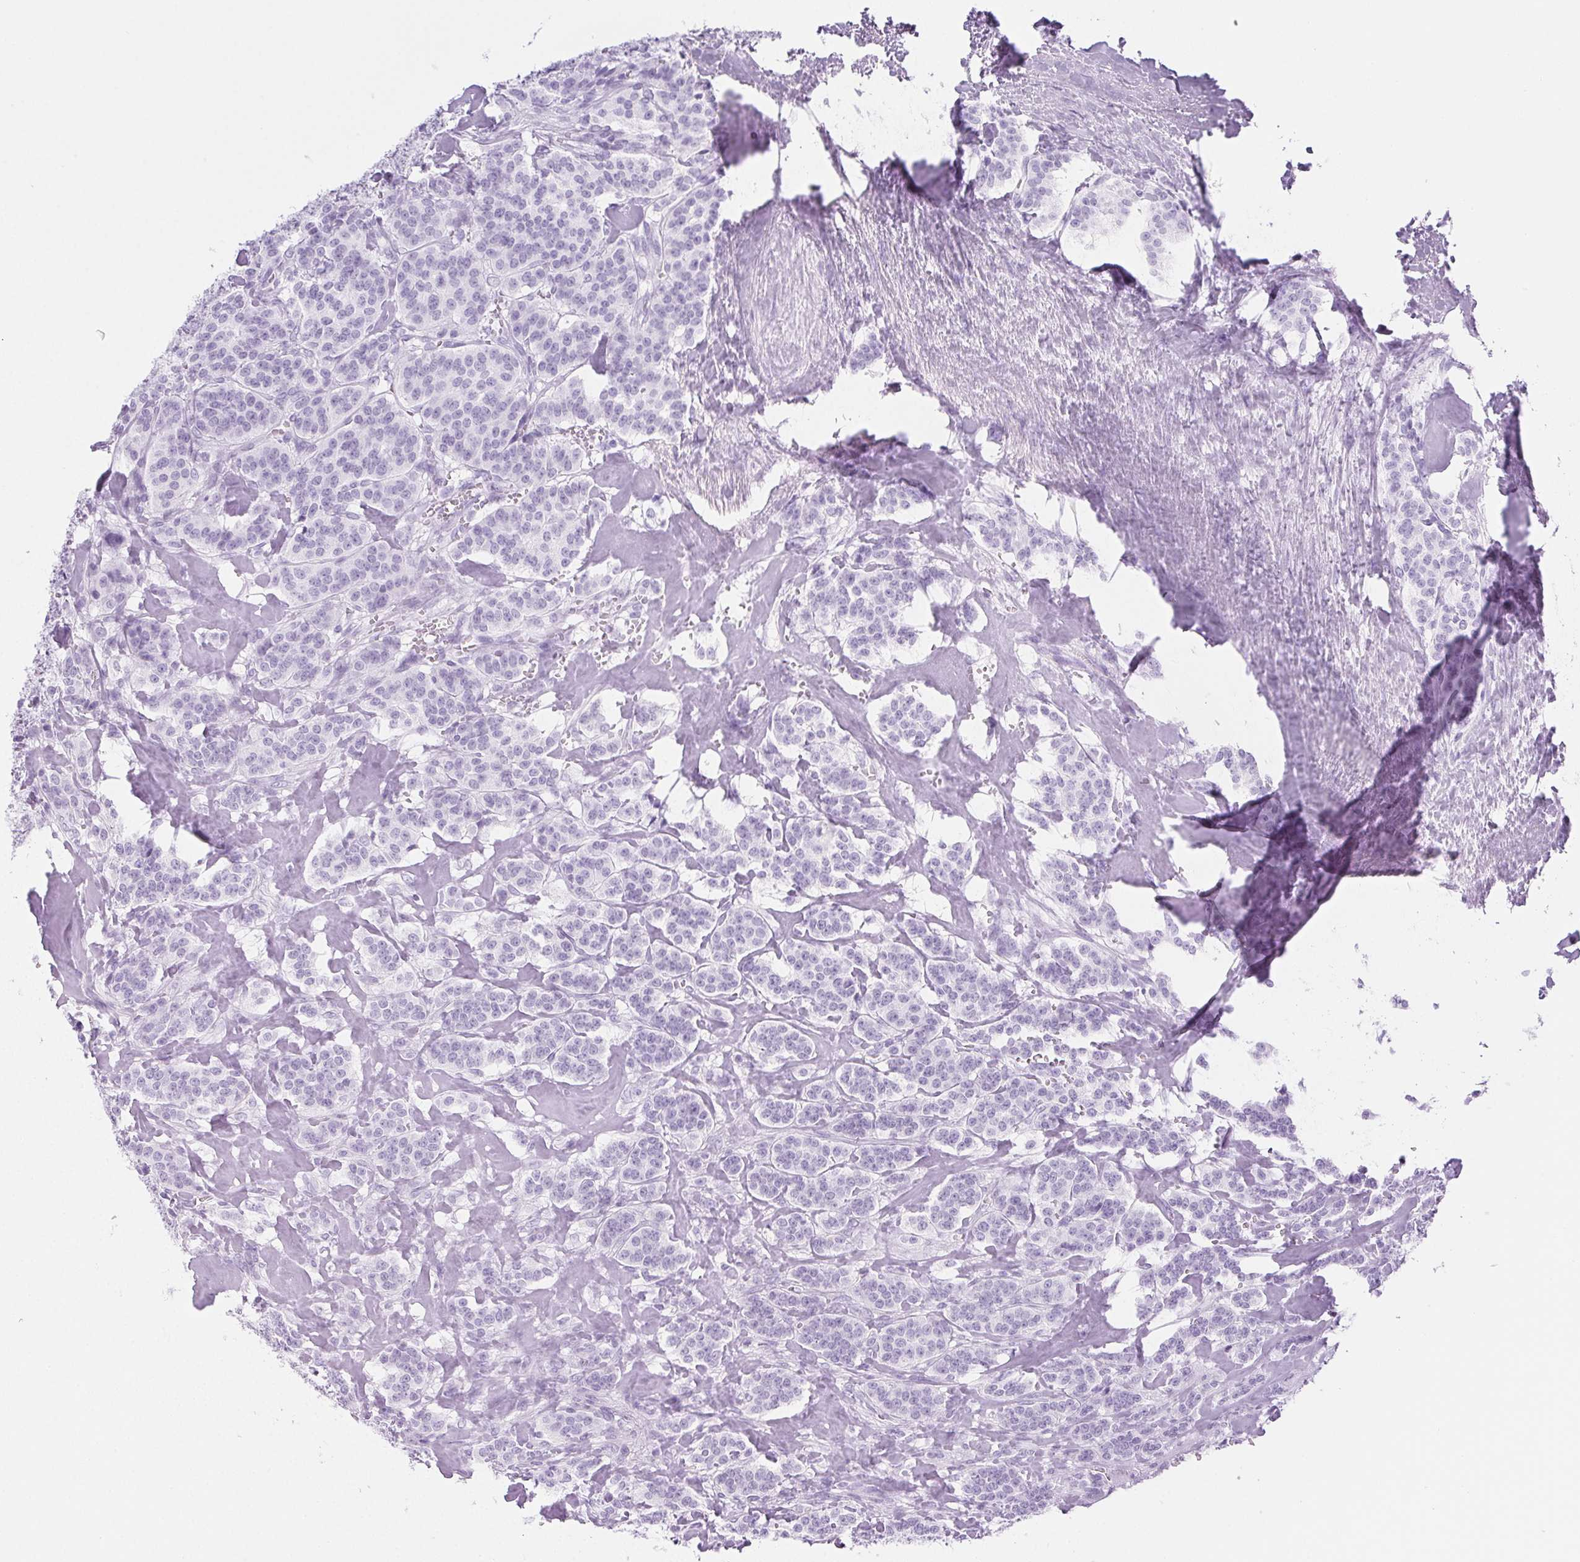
{"staining": {"intensity": "negative", "quantity": "none", "location": "none"}, "tissue": "carcinoid", "cell_type": "Tumor cells", "image_type": "cancer", "snomed": [{"axis": "morphology", "description": "Normal tissue, NOS"}, {"axis": "morphology", "description": "Carcinoid, malignant, NOS"}, {"axis": "topography", "description": "Lung"}], "caption": "A photomicrograph of malignant carcinoid stained for a protein demonstrates no brown staining in tumor cells.", "gene": "PI3", "patient": {"sex": "female", "age": 46}}